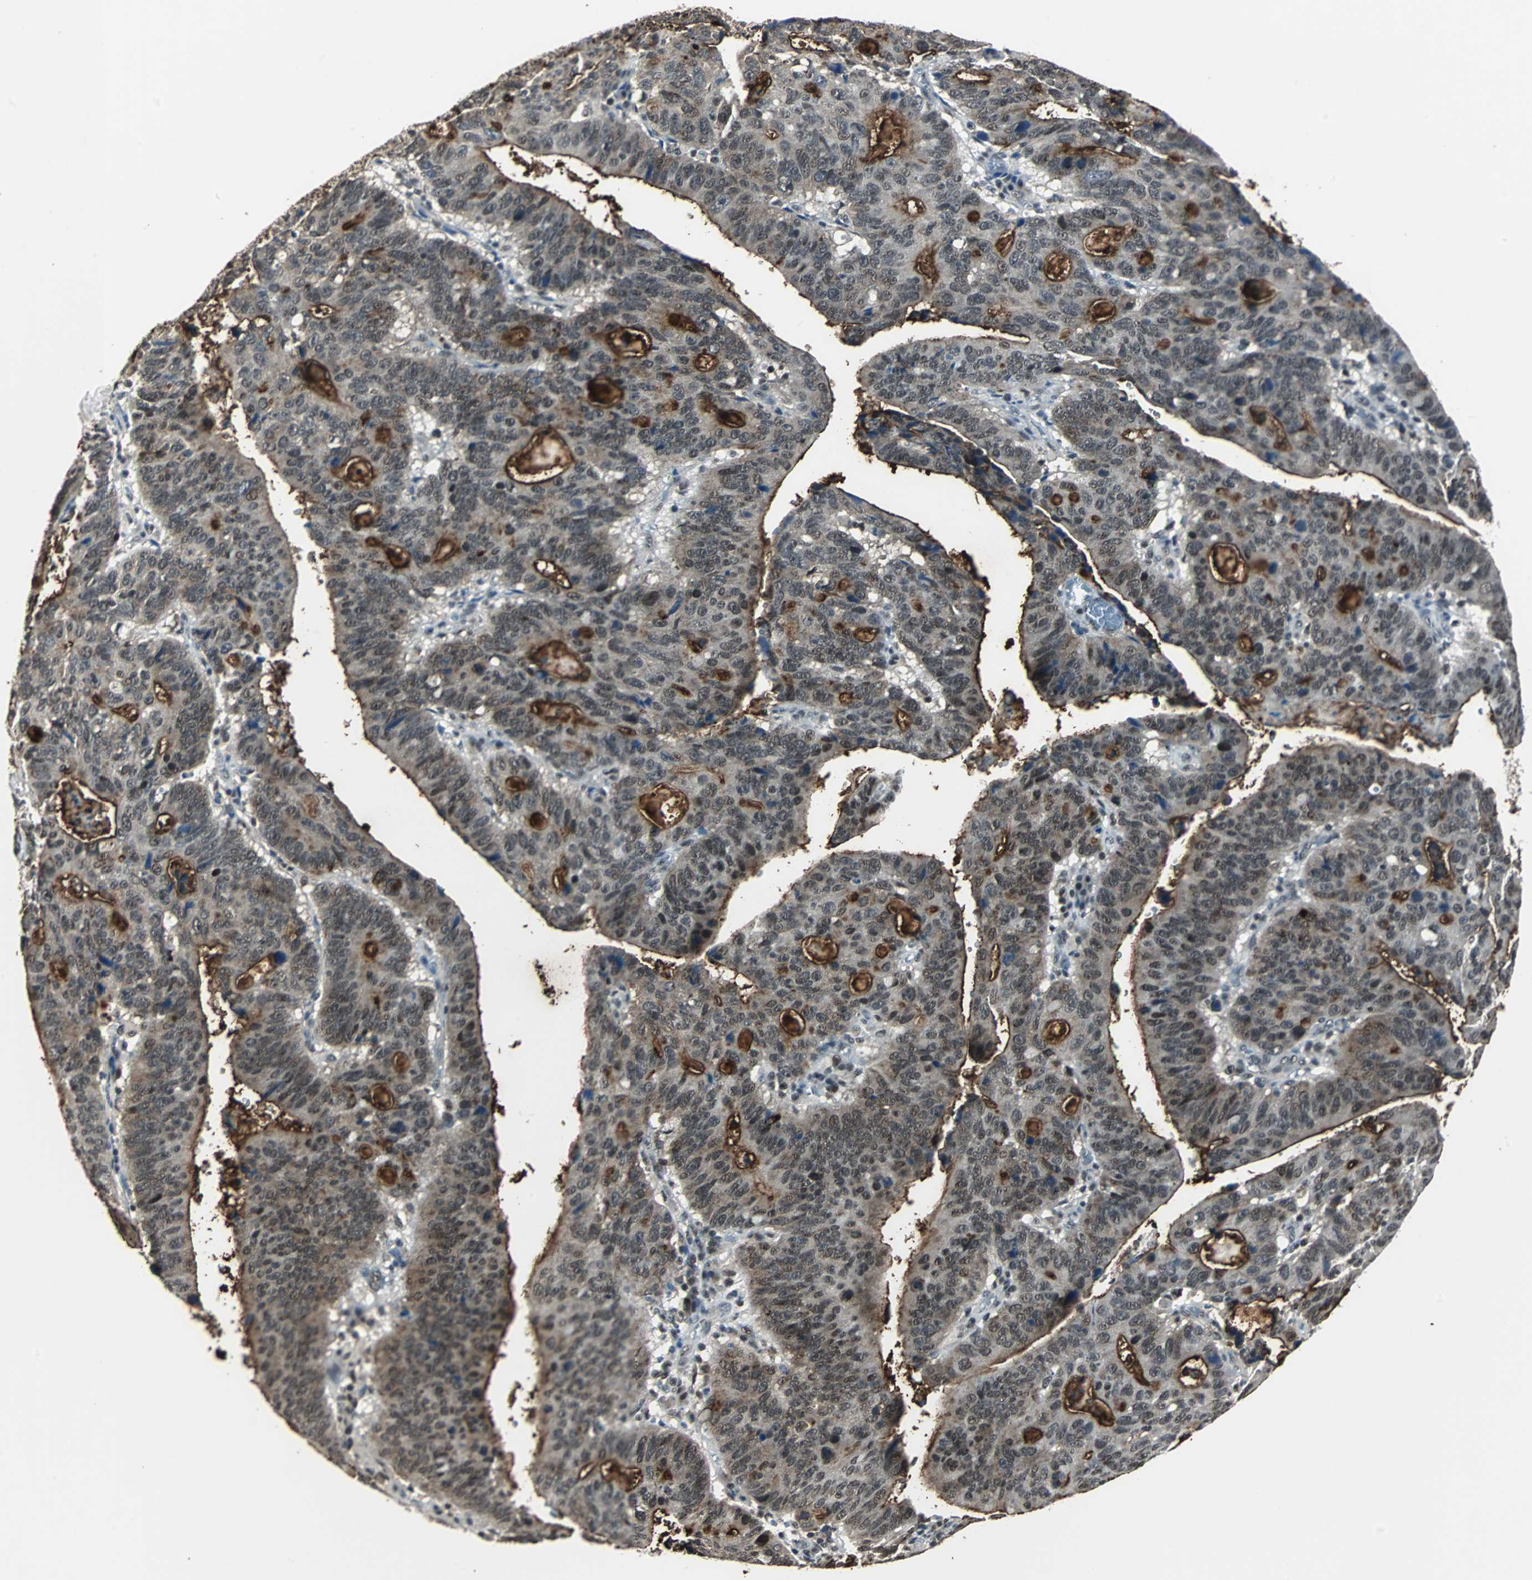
{"staining": {"intensity": "moderate", "quantity": "25%-75%", "location": "cytoplasmic/membranous,nuclear"}, "tissue": "stomach cancer", "cell_type": "Tumor cells", "image_type": "cancer", "snomed": [{"axis": "morphology", "description": "Adenocarcinoma, NOS"}, {"axis": "topography", "description": "Stomach"}], "caption": "The histopathology image exhibits staining of stomach adenocarcinoma, revealing moderate cytoplasmic/membranous and nuclear protein staining (brown color) within tumor cells.", "gene": "MKX", "patient": {"sex": "male", "age": 59}}